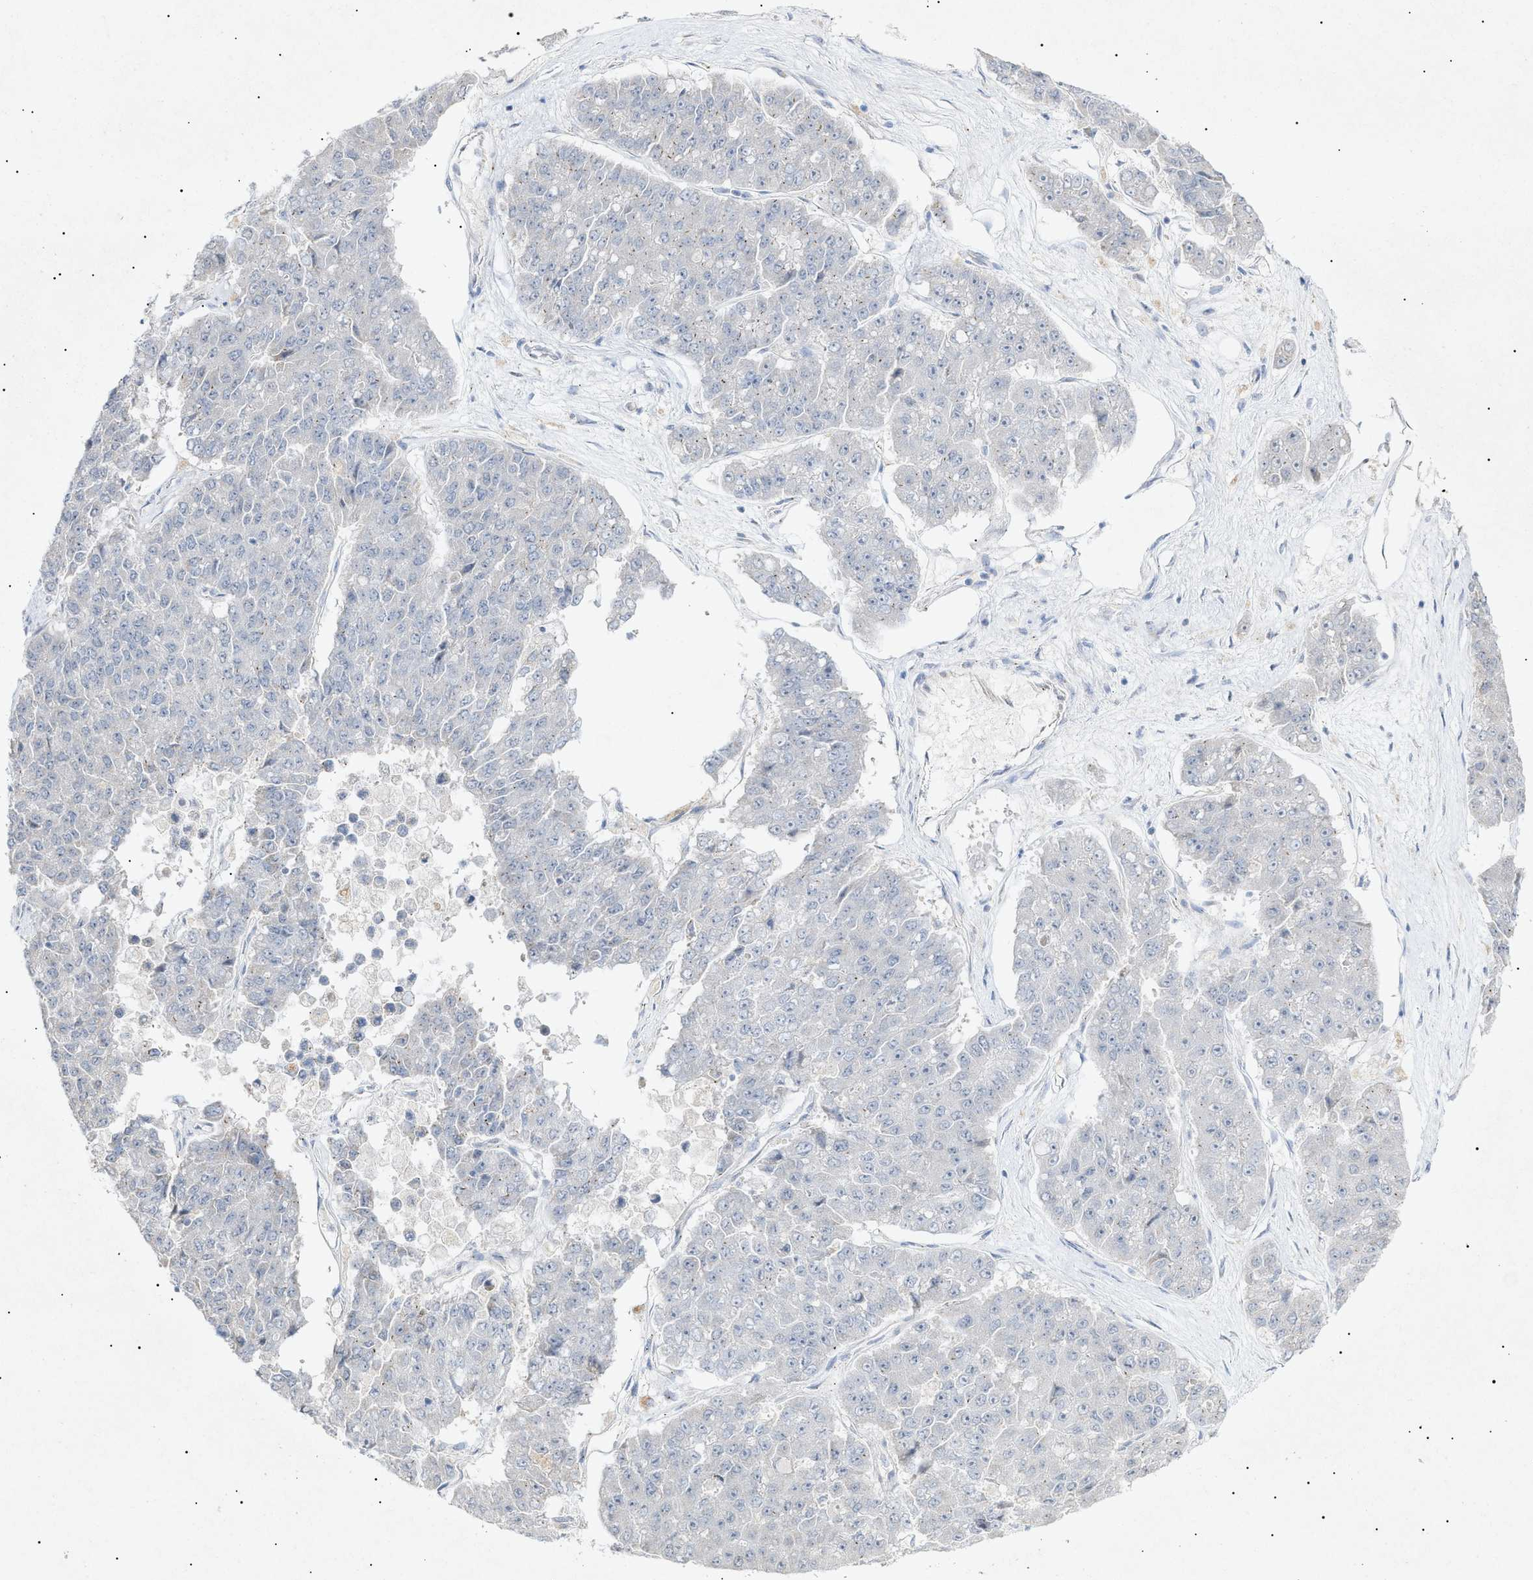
{"staining": {"intensity": "negative", "quantity": "none", "location": "none"}, "tissue": "pancreatic cancer", "cell_type": "Tumor cells", "image_type": "cancer", "snomed": [{"axis": "morphology", "description": "Adenocarcinoma, NOS"}, {"axis": "topography", "description": "Pancreas"}], "caption": "High magnification brightfield microscopy of adenocarcinoma (pancreatic) stained with DAB (3,3'-diaminobenzidine) (brown) and counterstained with hematoxylin (blue): tumor cells show no significant staining.", "gene": "SLC25A31", "patient": {"sex": "male", "age": 50}}